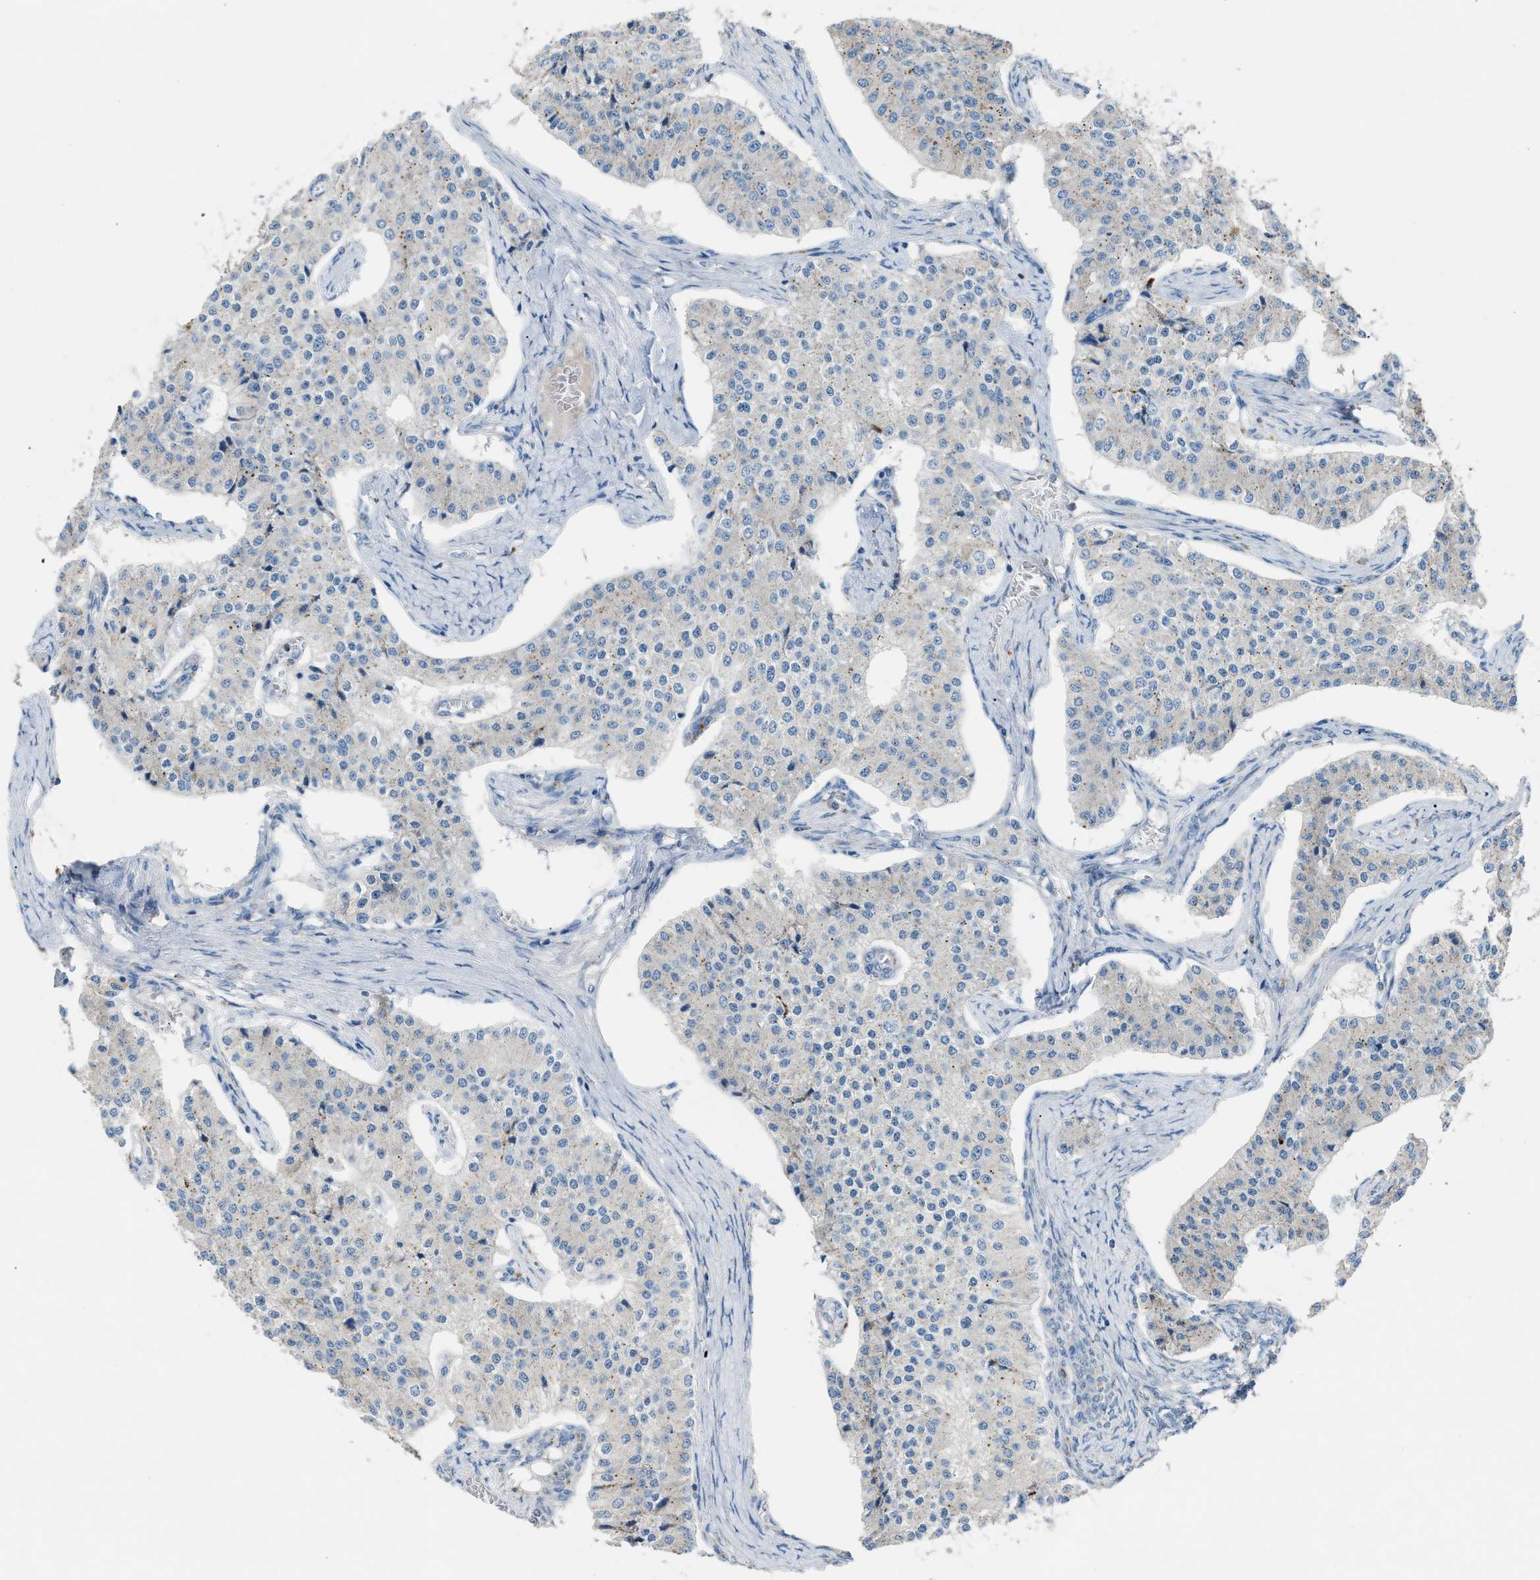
{"staining": {"intensity": "negative", "quantity": "none", "location": "none"}, "tissue": "carcinoid", "cell_type": "Tumor cells", "image_type": "cancer", "snomed": [{"axis": "morphology", "description": "Carcinoid, malignant, NOS"}, {"axis": "topography", "description": "Colon"}], "caption": "High power microscopy histopathology image of an immunohistochemistry histopathology image of malignant carcinoid, revealing no significant positivity in tumor cells. The staining is performed using DAB (3,3'-diaminobenzidine) brown chromogen with nuclei counter-stained in using hematoxylin.", "gene": "AOAH", "patient": {"sex": "female", "age": 52}}